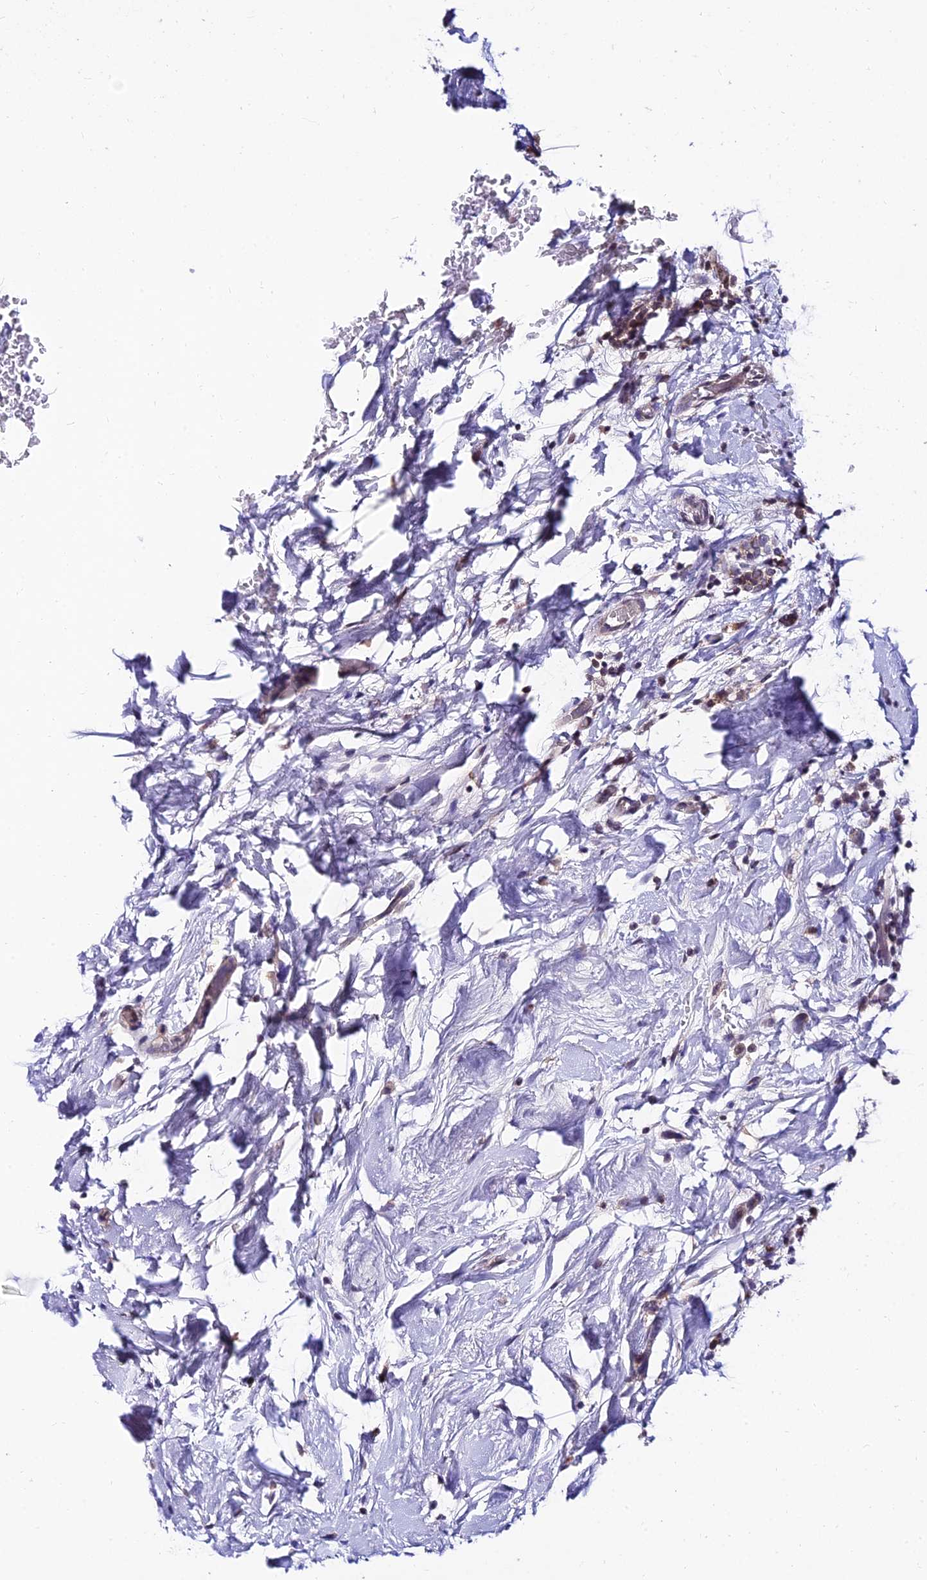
{"staining": {"intensity": "weak", "quantity": "<25%", "location": "cytoplasmic/membranous"}, "tissue": "breast cancer", "cell_type": "Tumor cells", "image_type": "cancer", "snomed": [{"axis": "morphology", "description": "Normal tissue, NOS"}, {"axis": "morphology", "description": "Lobular carcinoma"}, {"axis": "topography", "description": "Breast"}], "caption": "This is an immunohistochemistry (IHC) photomicrograph of breast cancer. There is no positivity in tumor cells.", "gene": "CDNF", "patient": {"sex": "female", "age": 47}}